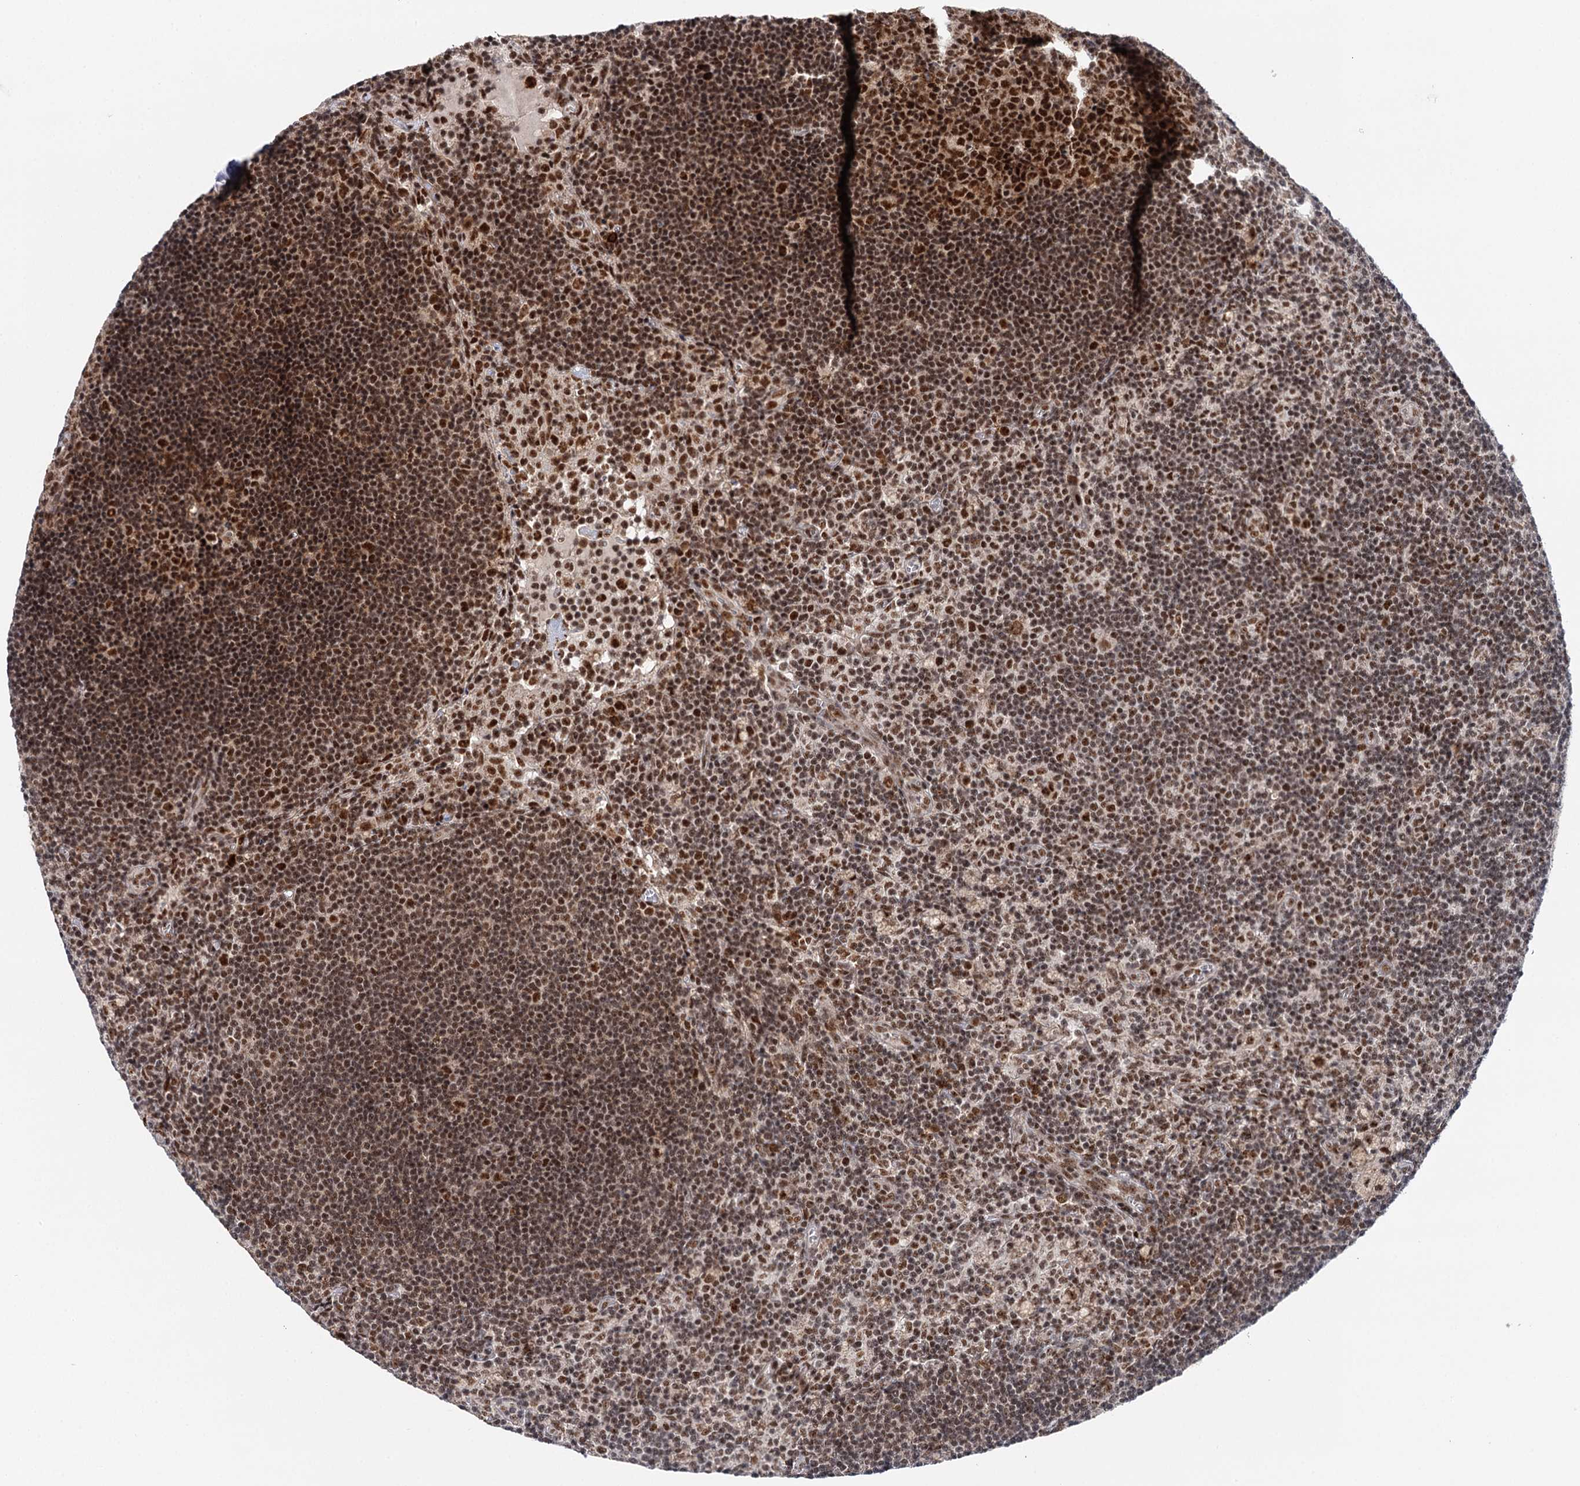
{"staining": {"intensity": "moderate", "quantity": ">75%", "location": "nuclear"}, "tissue": "lymph node", "cell_type": "Germinal center cells", "image_type": "normal", "snomed": [{"axis": "morphology", "description": "Normal tissue, NOS"}, {"axis": "topography", "description": "Lymph node"}], "caption": "Normal lymph node was stained to show a protein in brown. There is medium levels of moderate nuclear positivity in approximately >75% of germinal center cells. Nuclei are stained in blue.", "gene": "BUD13", "patient": {"sex": "male", "age": 69}}